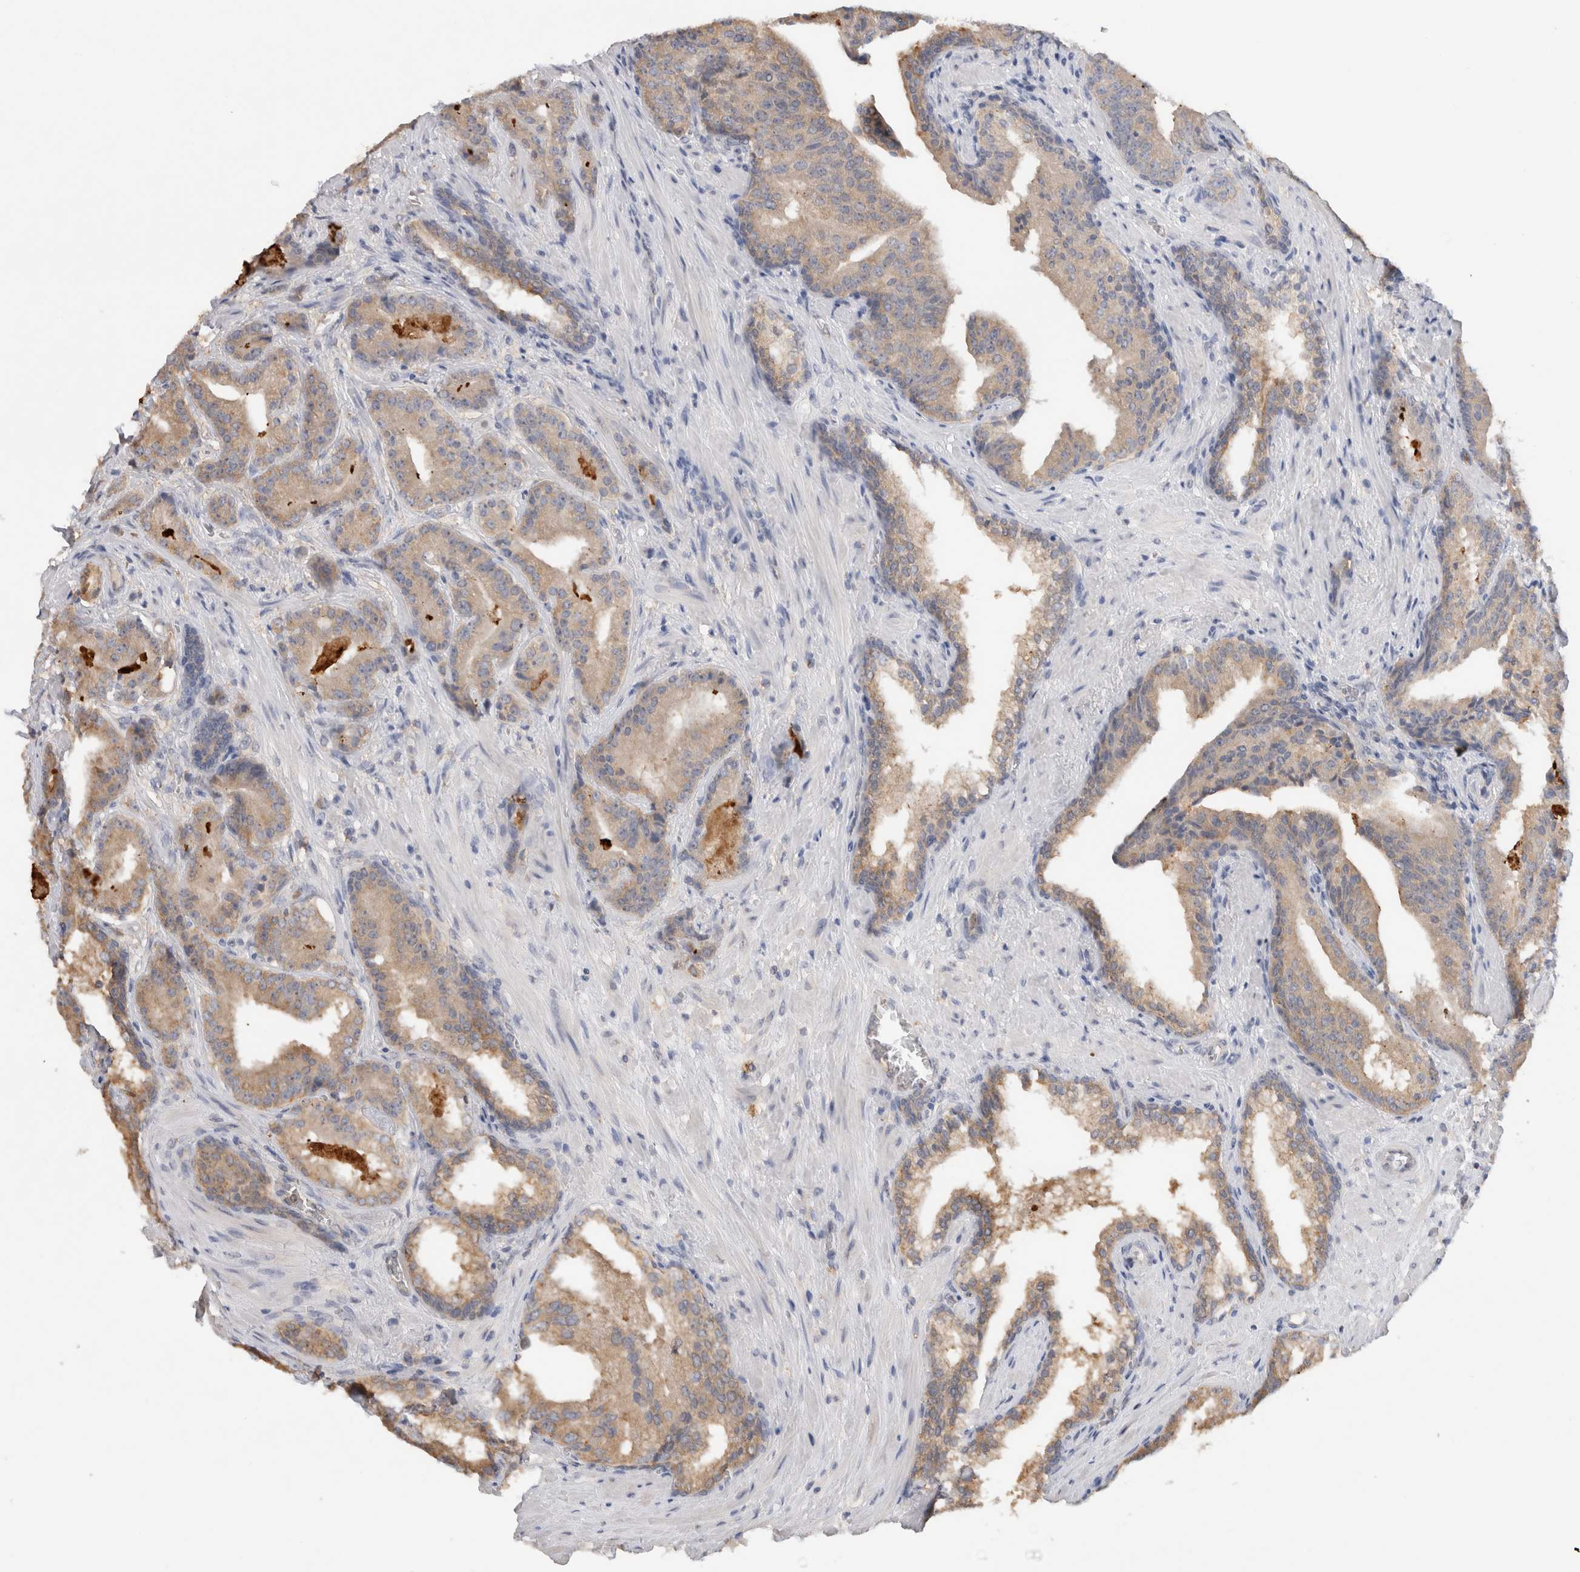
{"staining": {"intensity": "weak", "quantity": ">75%", "location": "cytoplasmic/membranous"}, "tissue": "prostate cancer", "cell_type": "Tumor cells", "image_type": "cancer", "snomed": [{"axis": "morphology", "description": "Adenocarcinoma, Low grade"}, {"axis": "topography", "description": "Prostate"}], "caption": "A brown stain shows weak cytoplasmic/membranous staining of a protein in adenocarcinoma (low-grade) (prostate) tumor cells. (Brightfield microscopy of DAB IHC at high magnification).", "gene": "GAS1", "patient": {"sex": "male", "age": 67}}